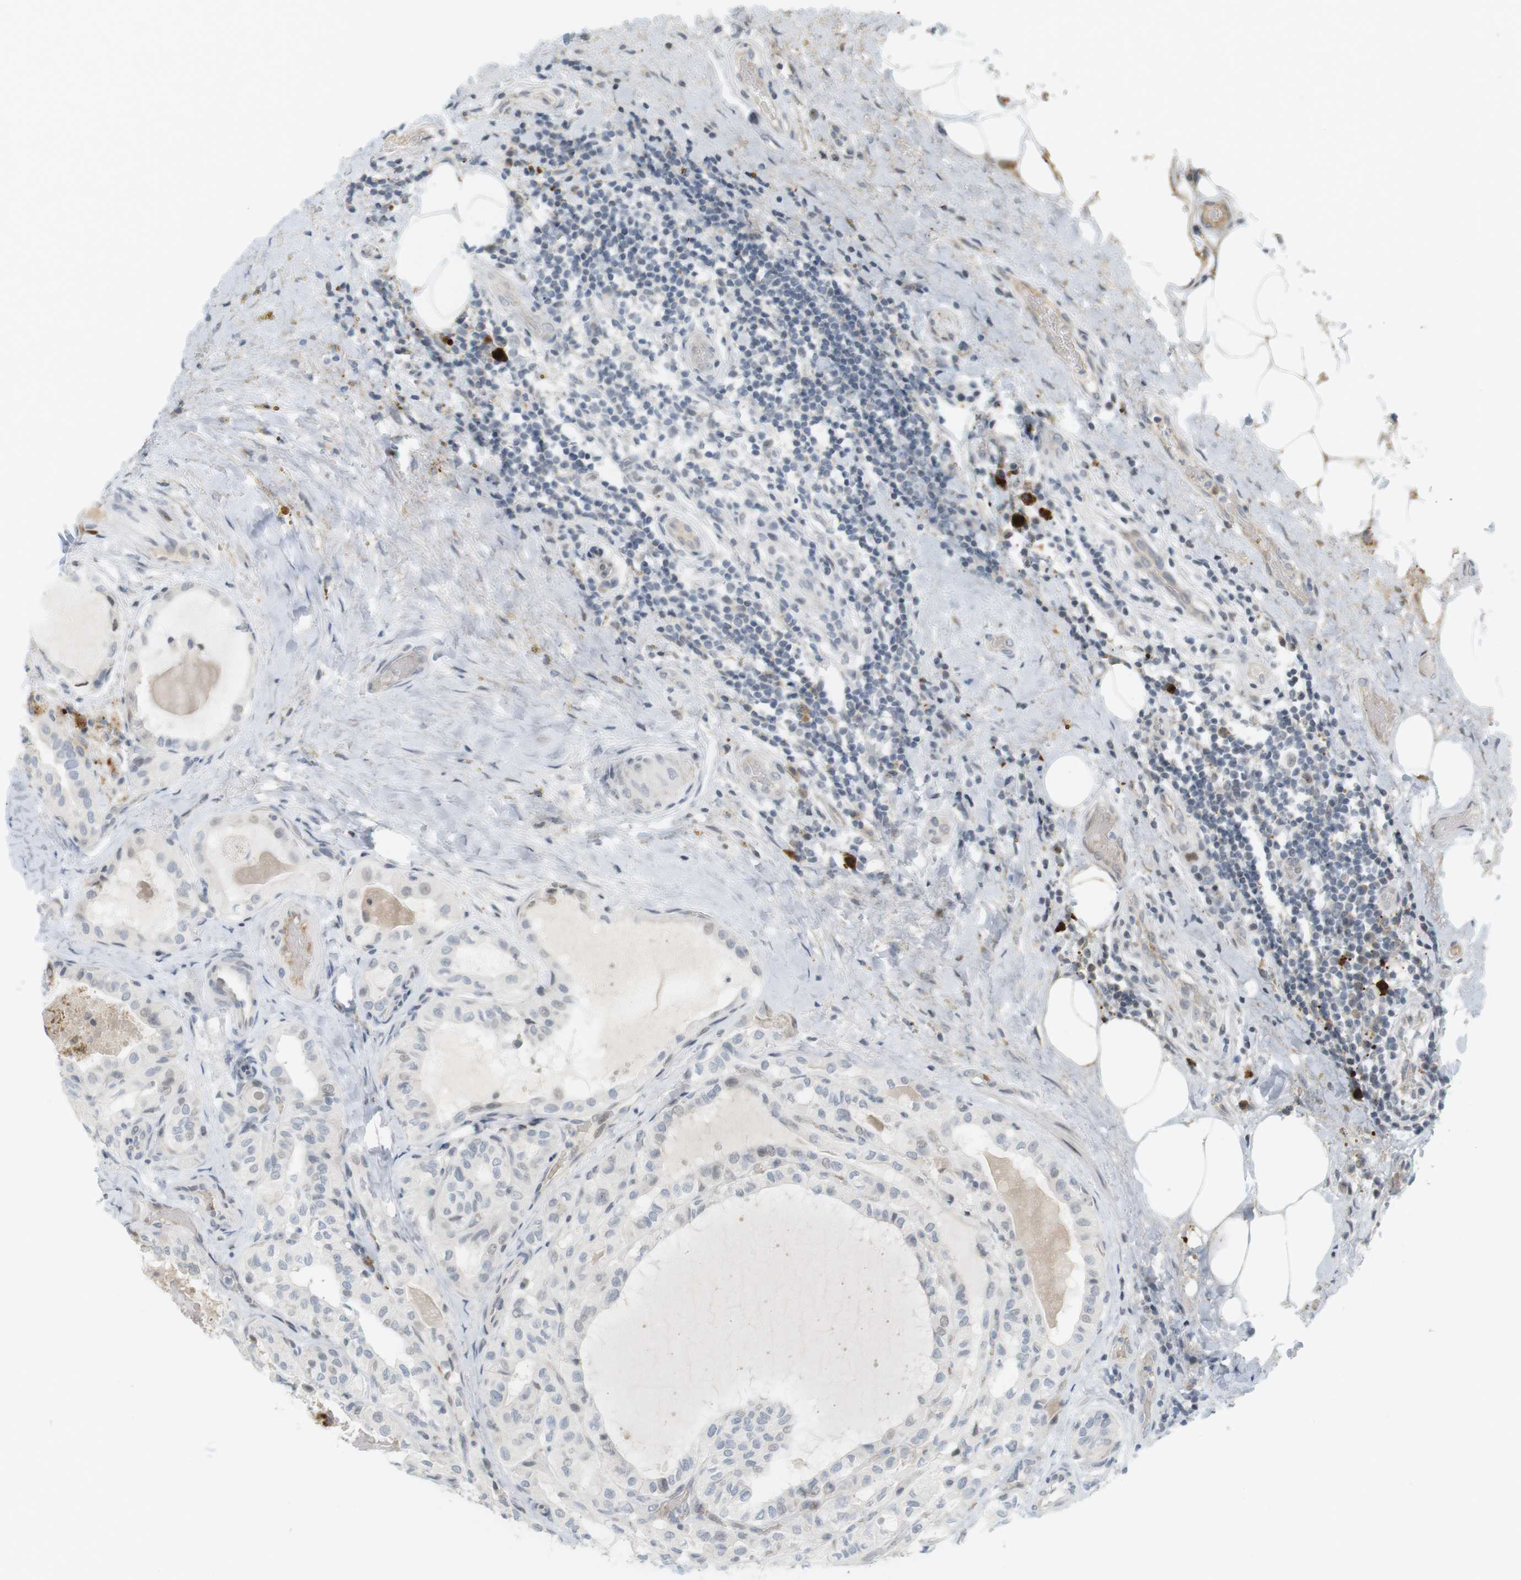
{"staining": {"intensity": "weak", "quantity": "<25%", "location": "nuclear"}, "tissue": "thyroid cancer", "cell_type": "Tumor cells", "image_type": "cancer", "snomed": [{"axis": "morphology", "description": "Papillary adenocarcinoma, NOS"}, {"axis": "topography", "description": "Thyroid gland"}], "caption": "Immunohistochemistry (IHC) histopathology image of neoplastic tissue: papillary adenocarcinoma (thyroid) stained with DAB (3,3'-diaminobenzidine) exhibits no significant protein positivity in tumor cells.", "gene": "DMC1", "patient": {"sex": "male", "age": 77}}